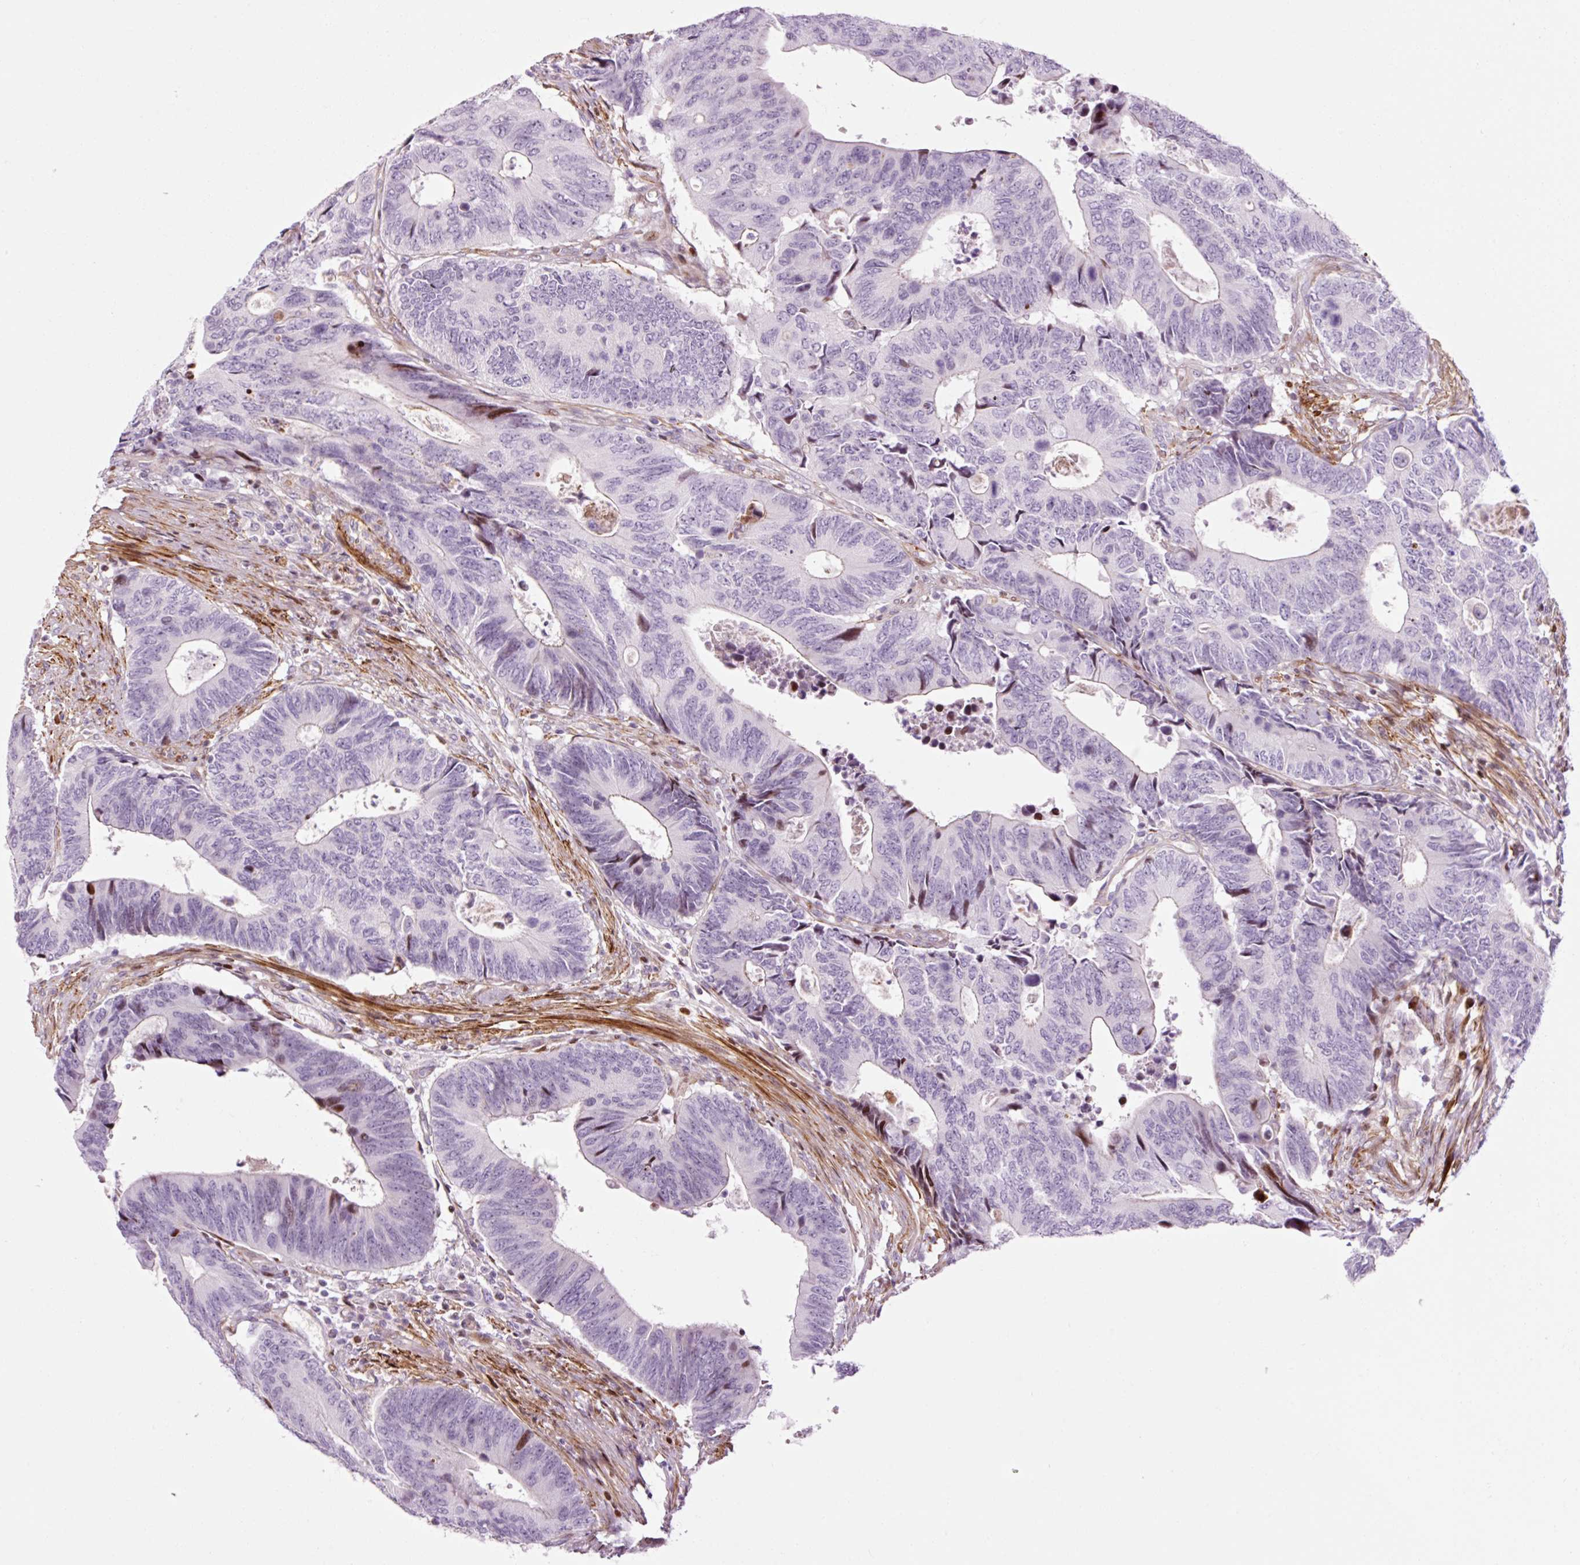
{"staining": {"intensity": "negative", "quantity": "none", "location": "none"}, "tissue": "colorectal cancer", "cell_type": "Tumor cells", "image_type": "cancer", "snomed": [{"axis": "morphology", "description": "Adenocarcinoma, NOS"}, {"axis": "topography", "description": "Colon"}], "caption": "Human colorectal cancer stained for a protein using immunohistochemistry (IHC) demonstrates no expression in tumor cells.", "gene": "ANKRD20A1", "patient": {"sex": "male", "age": 87}}